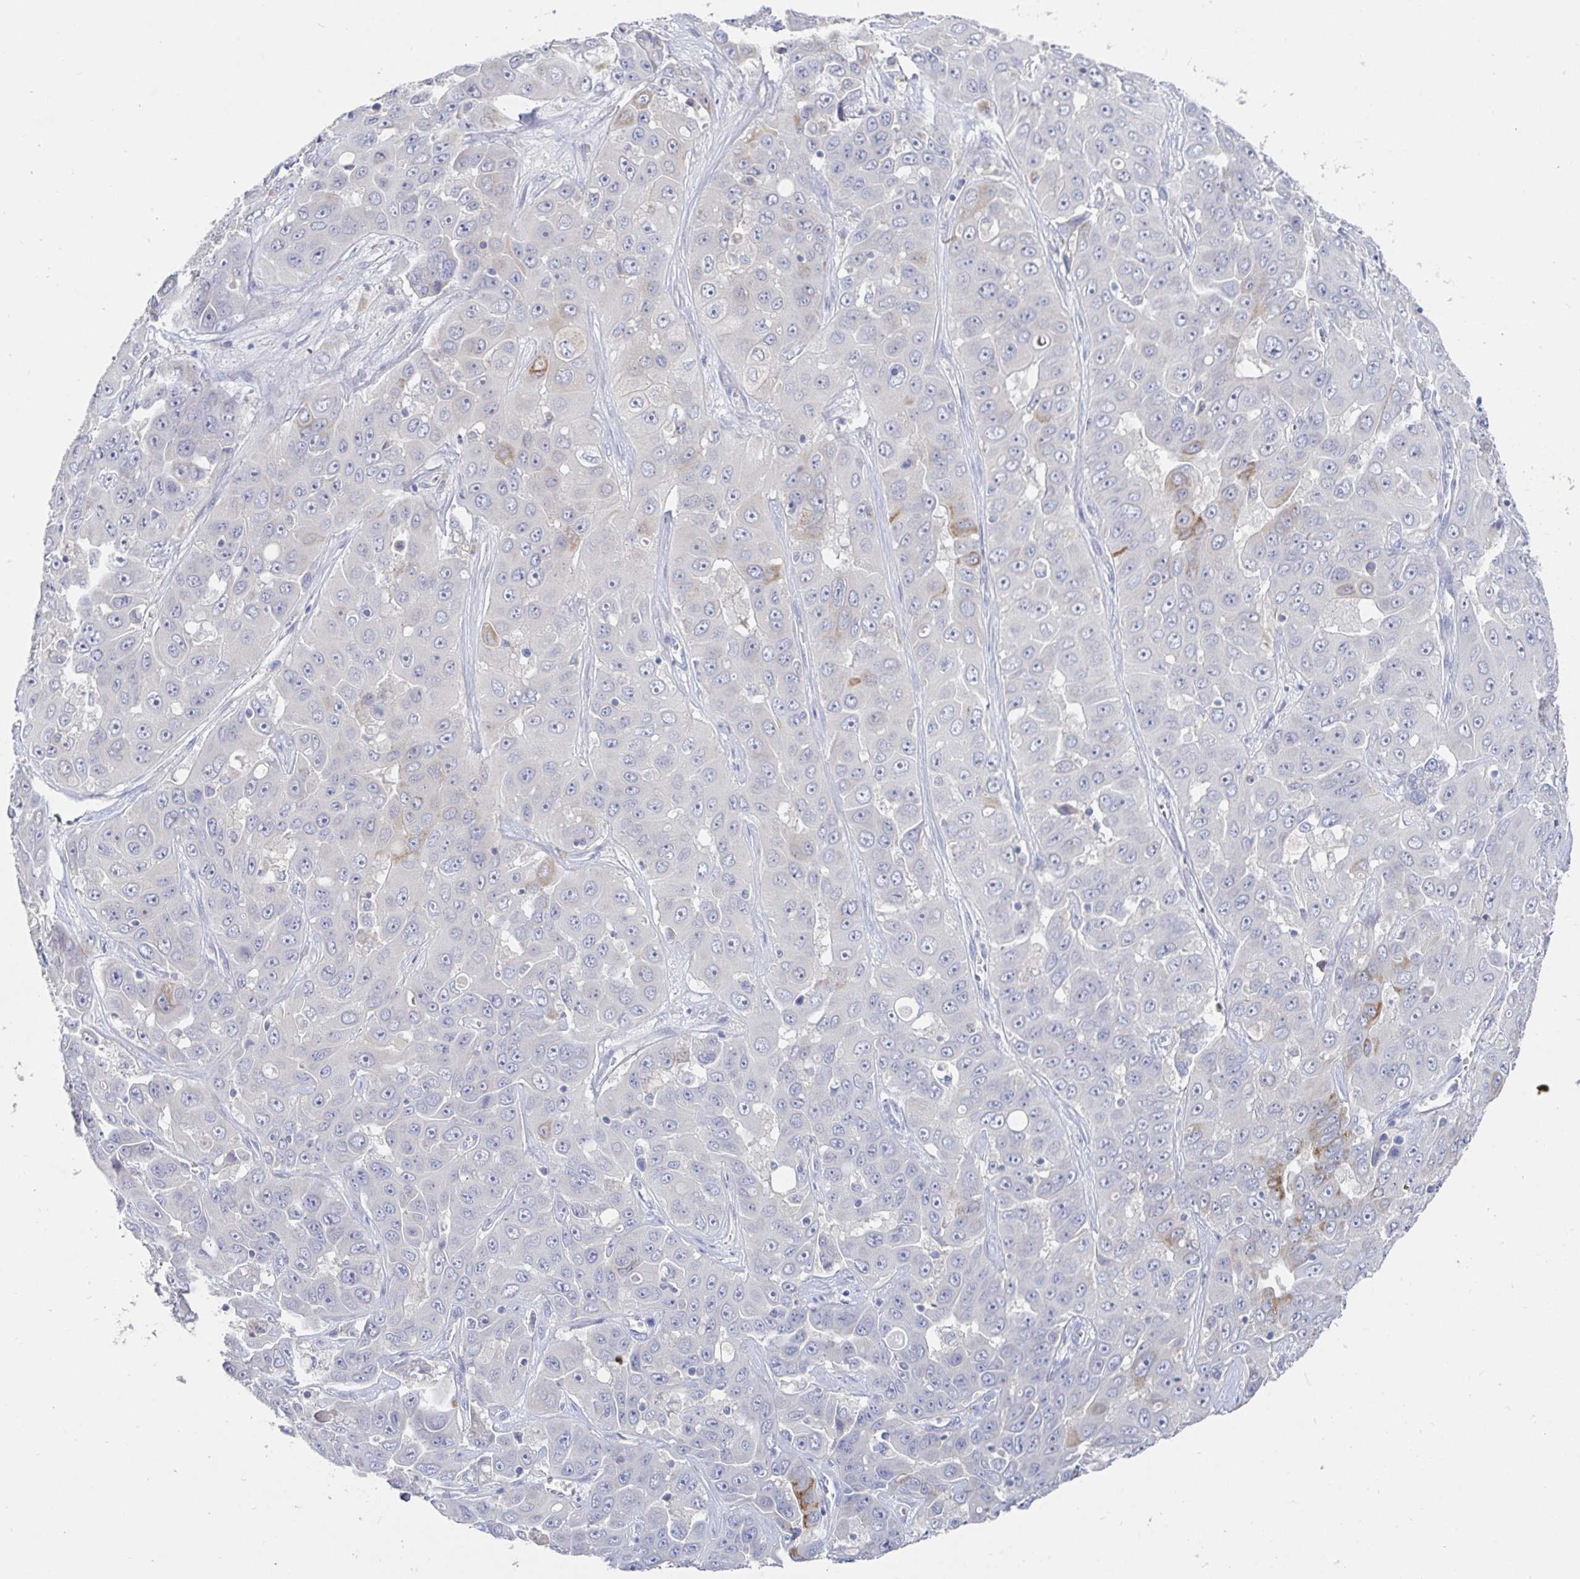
{"staining": {"intensity": "negative", "quantity": "none", "location": "none"}, "tissue": "liver cancer", "cell_type": "Tumor cells", "image_type": "cancer", "snomed": [{"axis": "morphology", "description": "Cholangiocarcinoma"}, {"axis": "topography", "description": "Liver"}], "caption": "Immunohistochemistry photomicrograph of neoplastic tissue: liver cancer stained with DAB exhibits no significant protein positivity in tumor cells.", "gene": "SPPL3", "patient": {"sex": "female", "age": 52}}